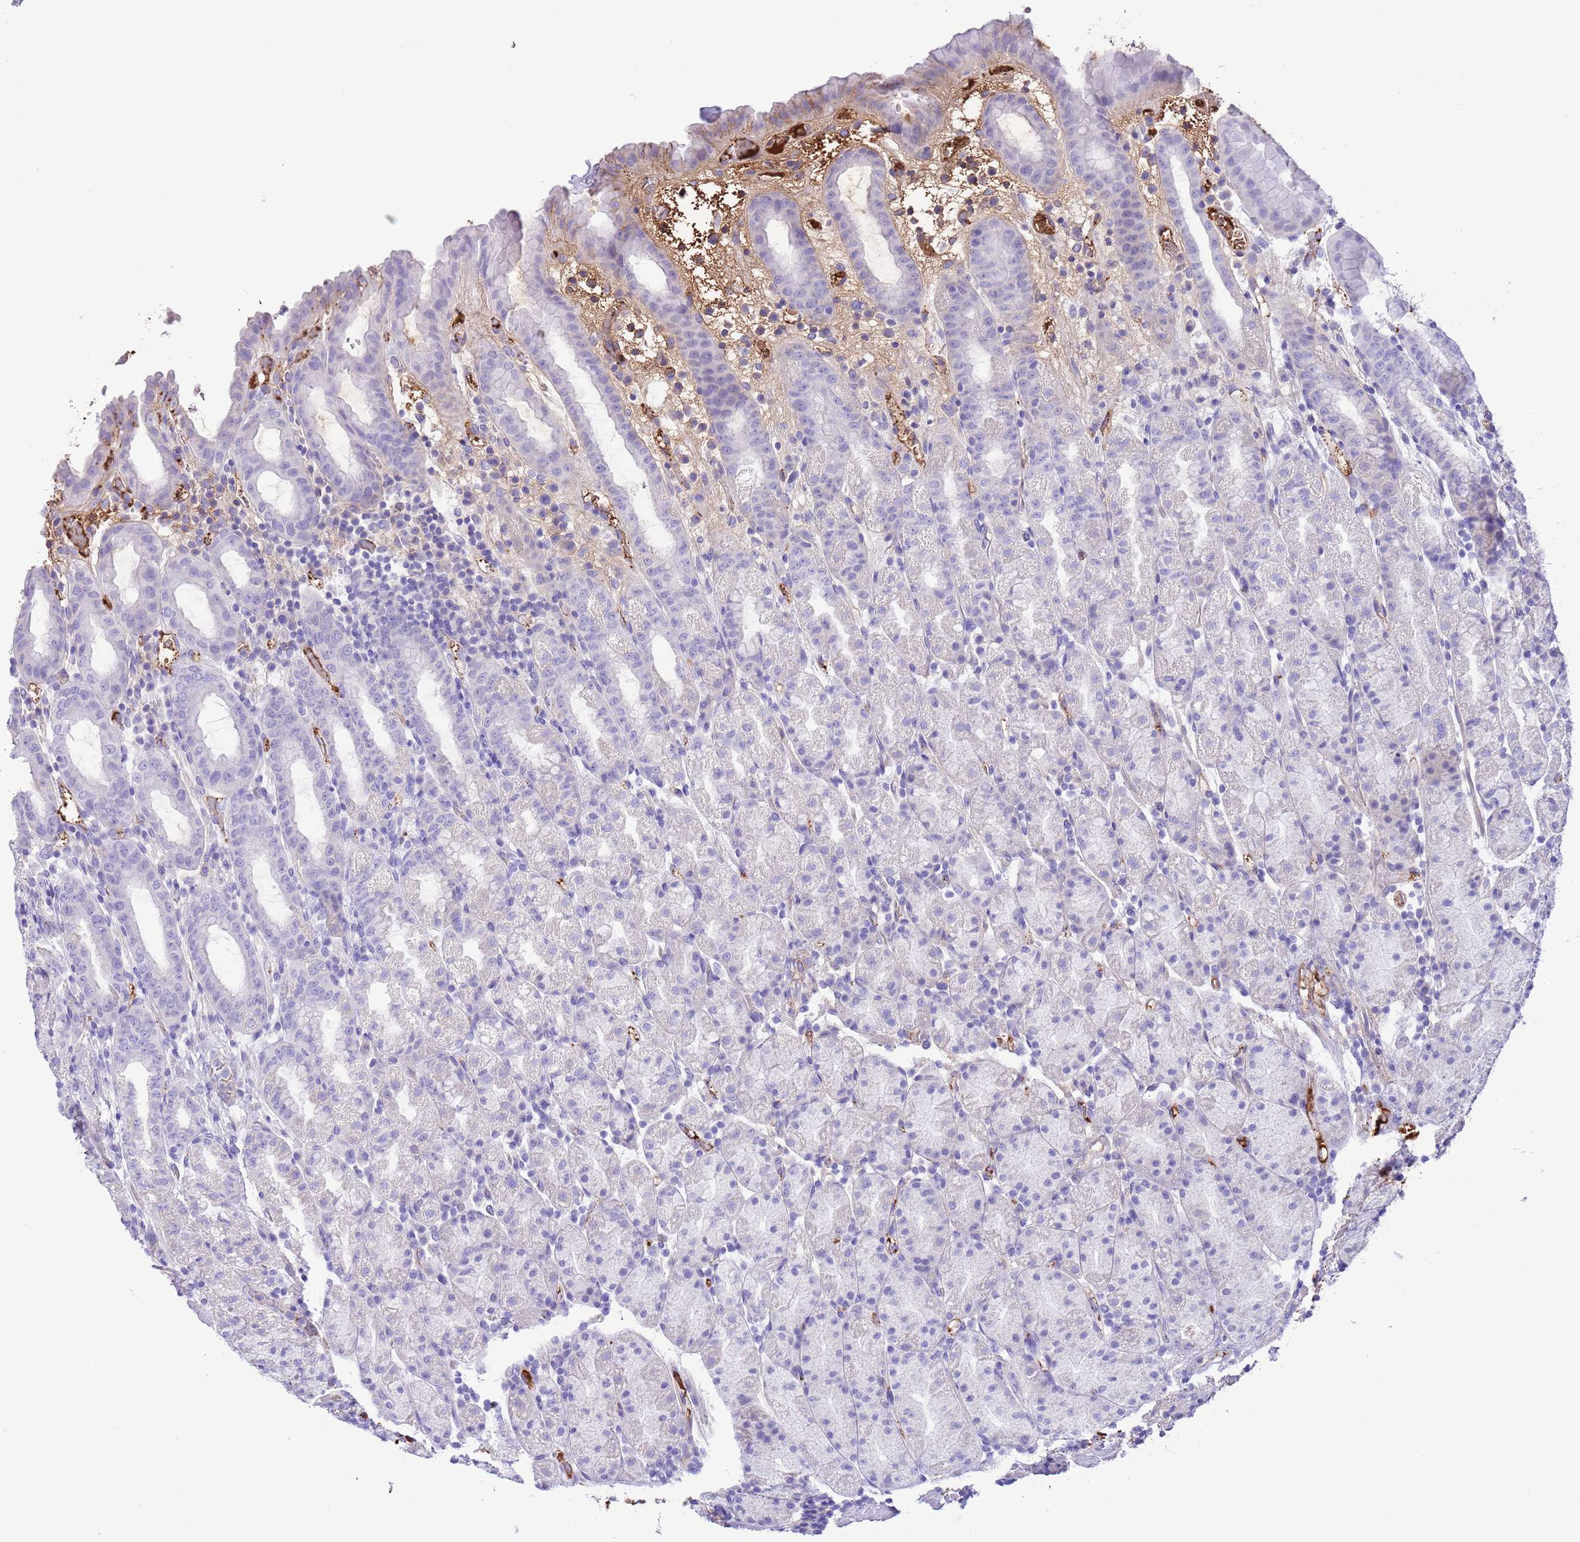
{"staining": {"intensity": "negative", "quantity": "none", "location": "none"}, "tissue": "stomach", "cell_type": "Glandular cells", "image_type": "normal", "snomed": [{"axis": "morphology", "description": "Normal tissue, NOS"}, {"axis": "topography", "description": "Stomach, upper"}, {"axis": "topography", "description": "Stomach, lower"}, {"axis": "topography", "description": "Small intestine"}], "caption": "High magnification brightfield microscopy of benign stomach stained with DAB (3,3'-diaminobenzidine) (brown) and counterstained with hematoxylin (blue): glandular cells show no significant expression.", "gene": "IGF1", "patient": {"sex": "male", "age": 68}}